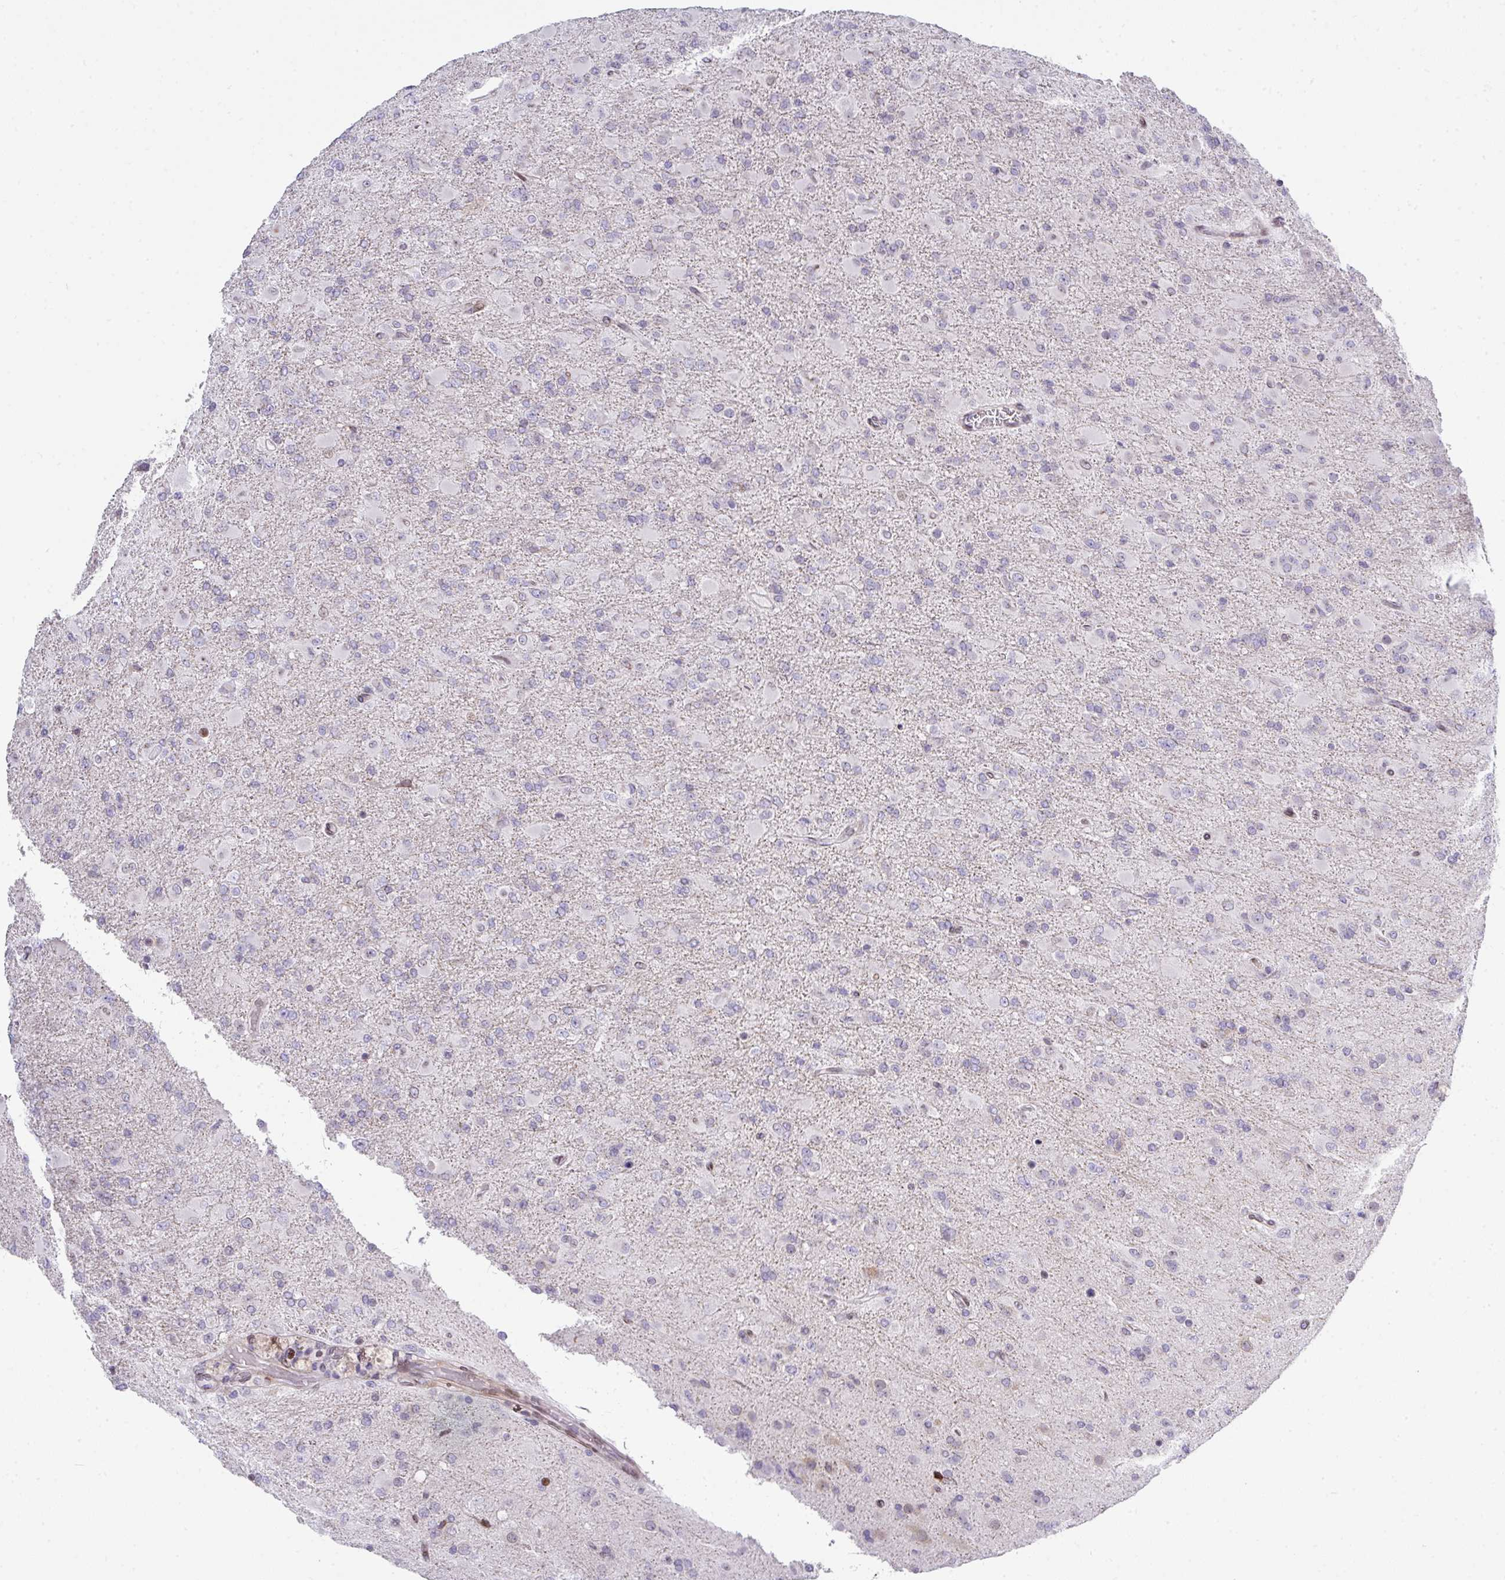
{"staining": {"intensity": "negative", "quantity": "none", "location": "none"}, "tissue": "glioma", "cell_type": "Tumor cells", "image_type": "cancer", "snomed": [{"axis": "morphology", "description": "Glioma, malignant, Low grade"}, {"axis": "topography", "description": "Brain"}], "caption": "DAB immunohistochemical staining of human low-grade glioma (malignant) reveals no significant expression in tumor cells.", "gene": "PLK1", "patient": {"sex": "male", "age": 65}}